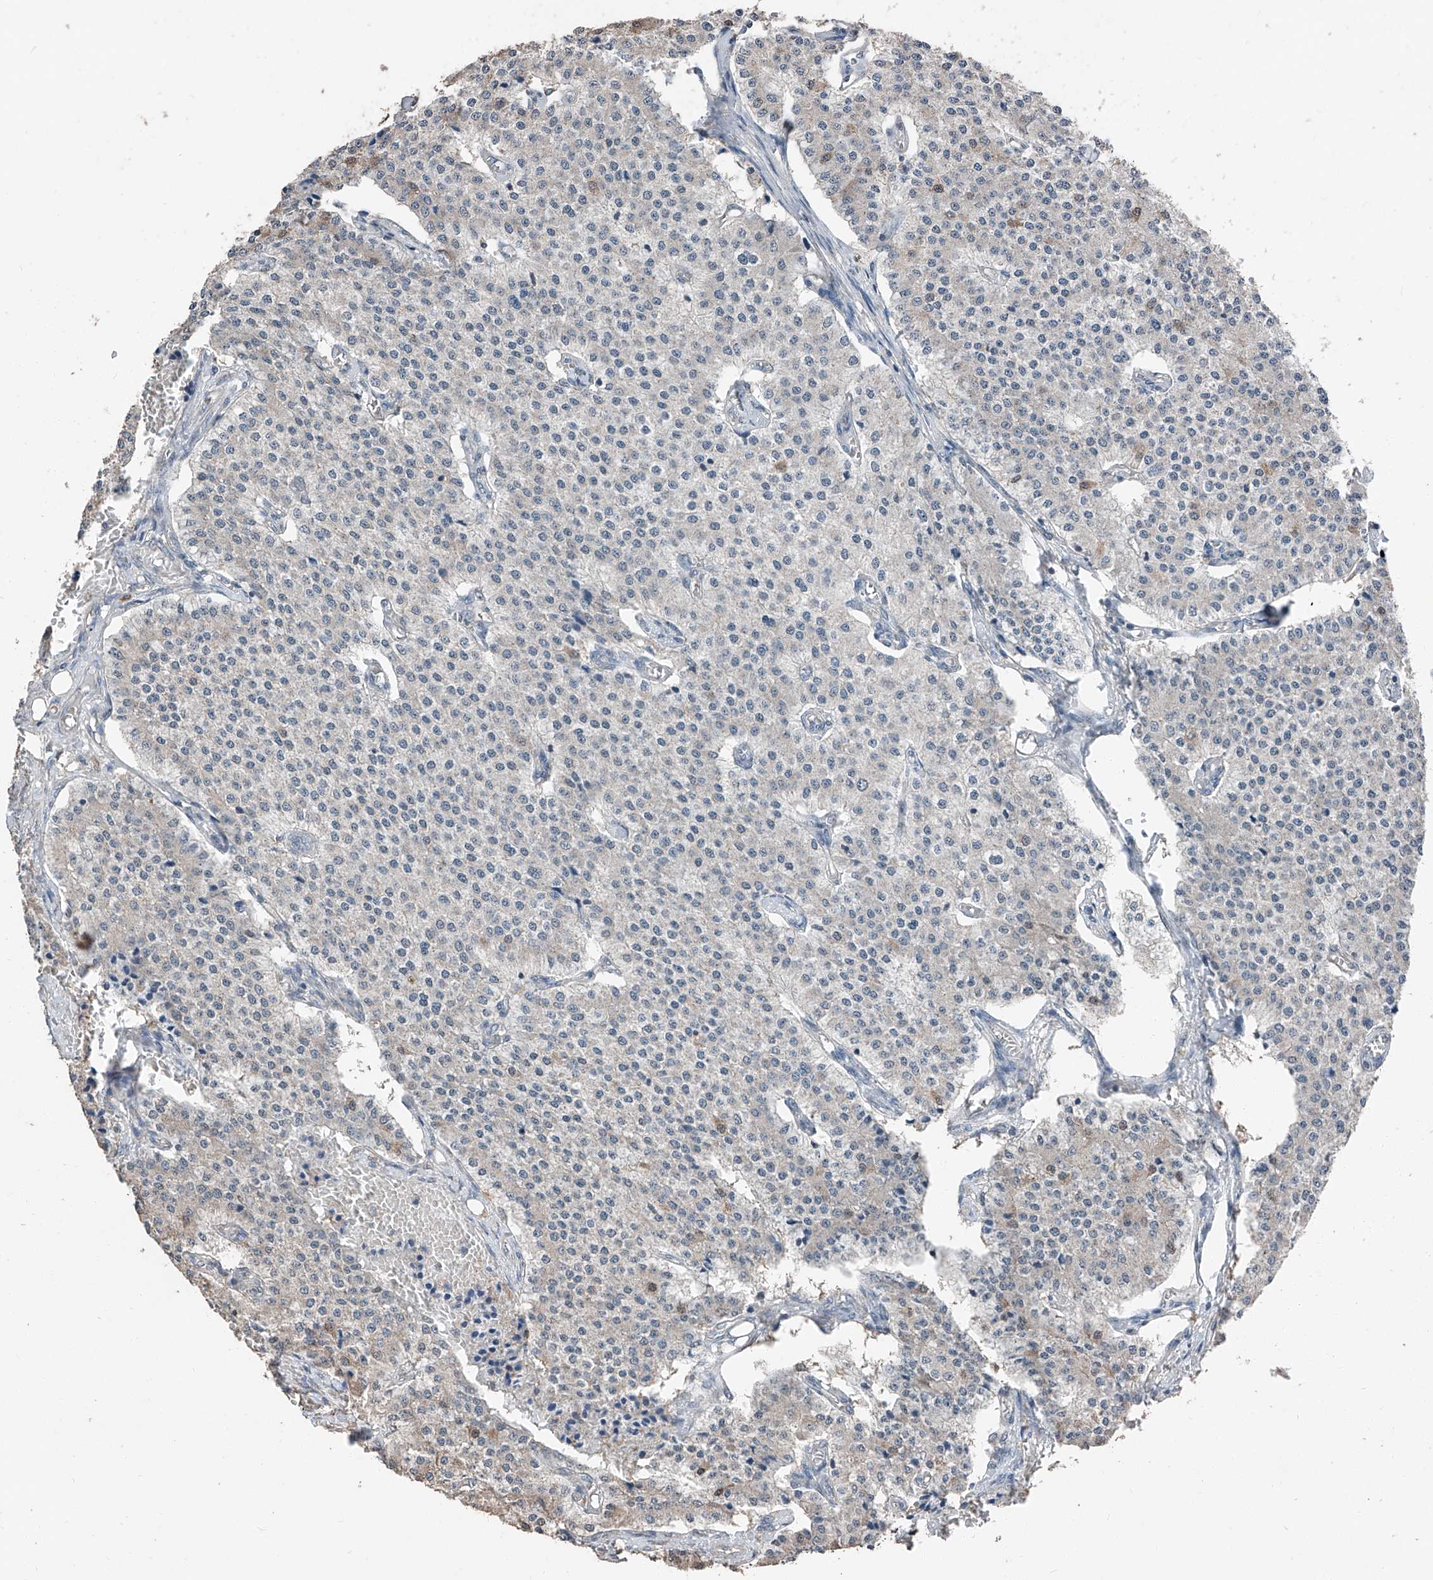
{"staining": {"intensity": "negative", "quantity": "none", "location": "none"}, "tissue": "carcinoid", "cell_type": "Tumor cells", "image_type": "cancer", "snomed": [{"axis": "morphology", "description": "Carcinoid, malignant, NOS"}, {"axis": "topography", "description": "Colon"}], "caption": "The histopathology image reveals no significant expression in tumor cells of carcinoid (malignant).", "gene": "MAMLD1", "patient": {"sex": "female", "age": 52}}